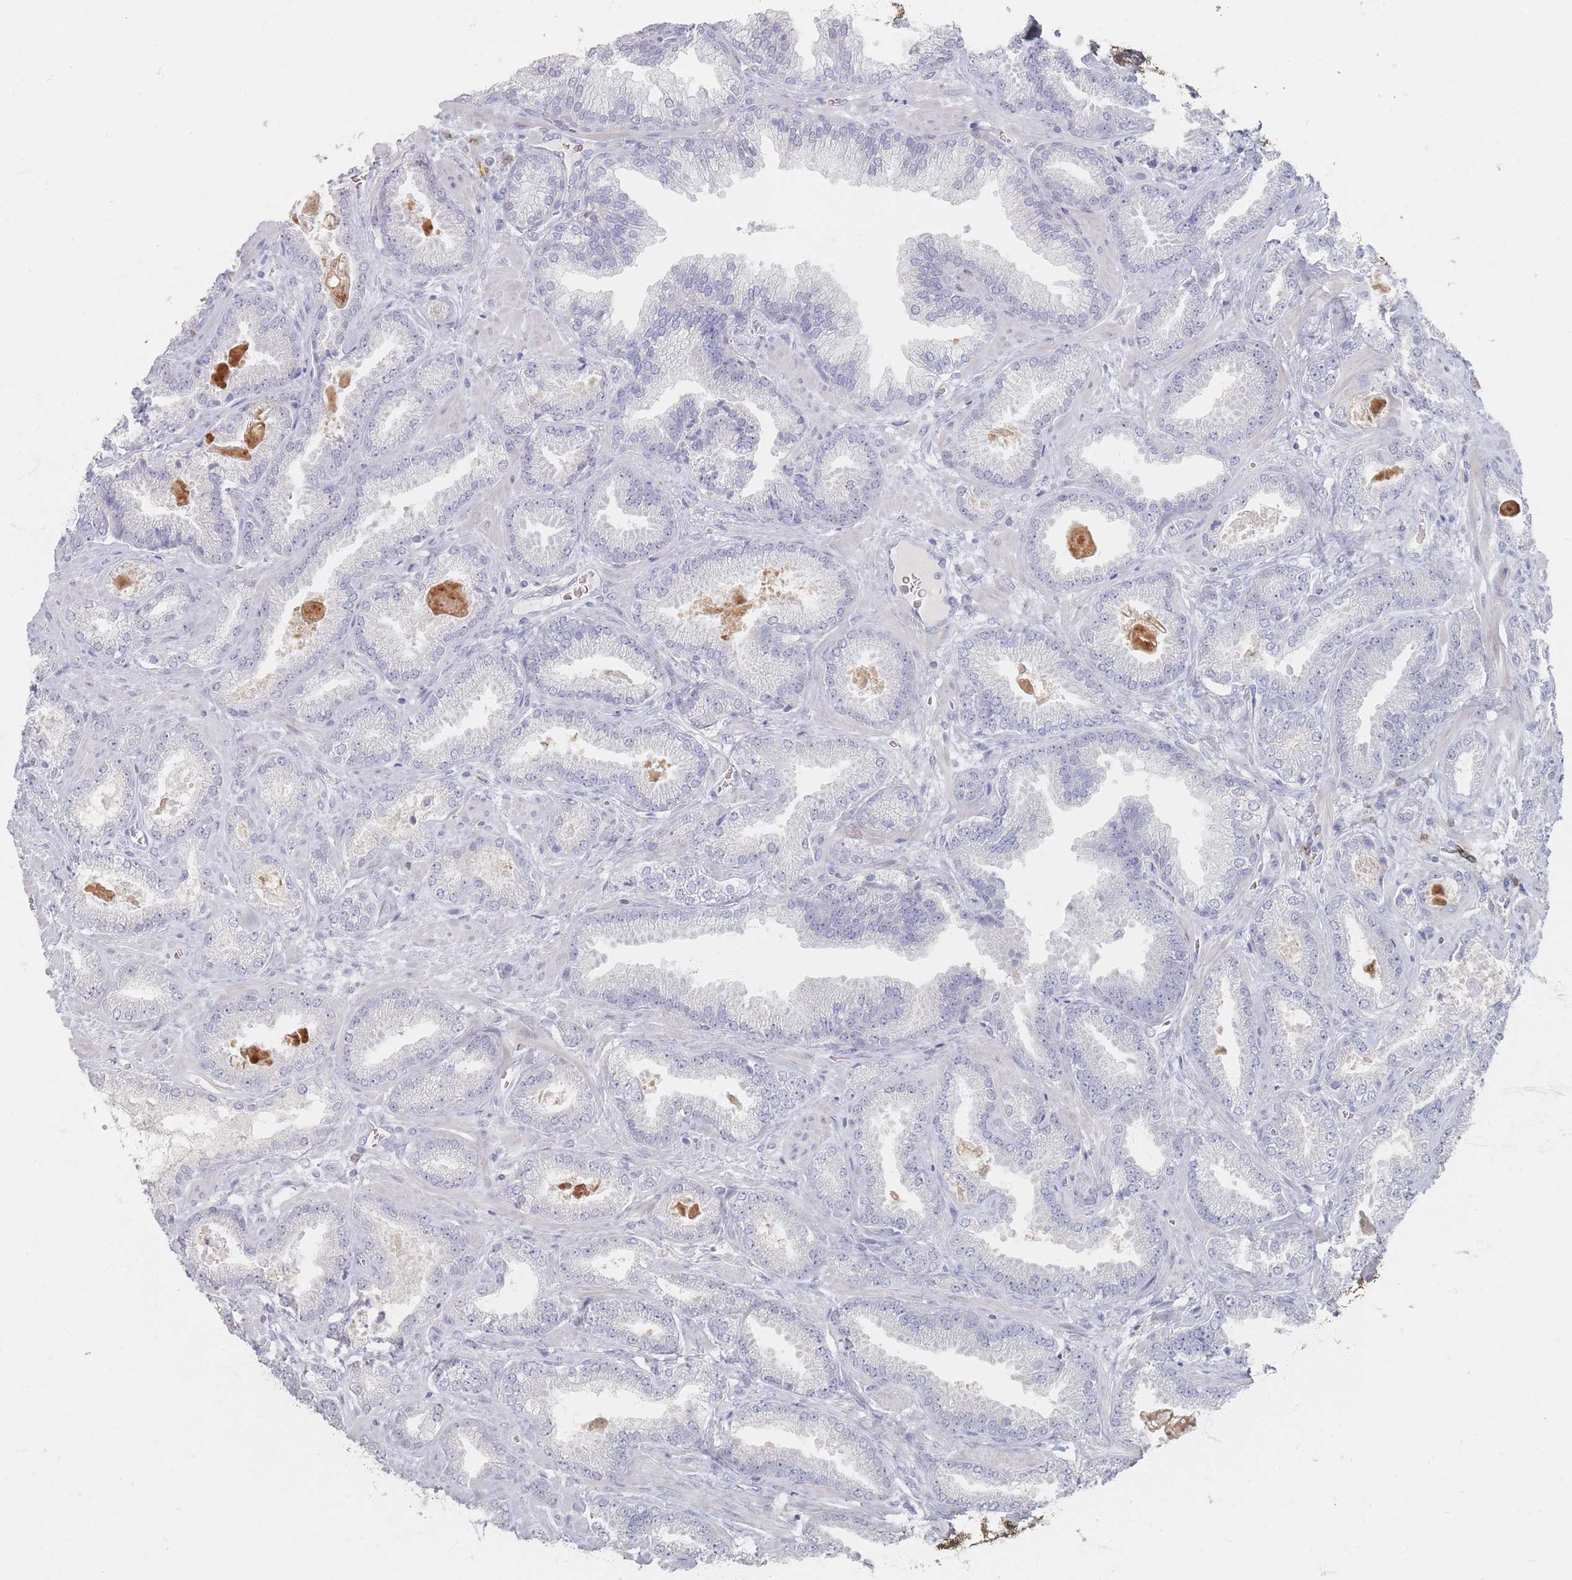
{"staining": {"intensity": "negative", "quantity": "none", "location": "none"}, "tissue": "prostate cancer", "cell_type": "Tumor cells", "image_type": "cancer", "snomed": [{"axis": "morphology", "description": "Adenocarcinoma, Low grade"}, {"axis": "topography", "description": "Prostate"}], "caption": "Prostate cancer (low-grade adenocarcinoma) was stained to show a protein in brown. There is no significant staining in tumor cells.", "gene": "CD37", "patient": {"sex": "male", "age": 62}}